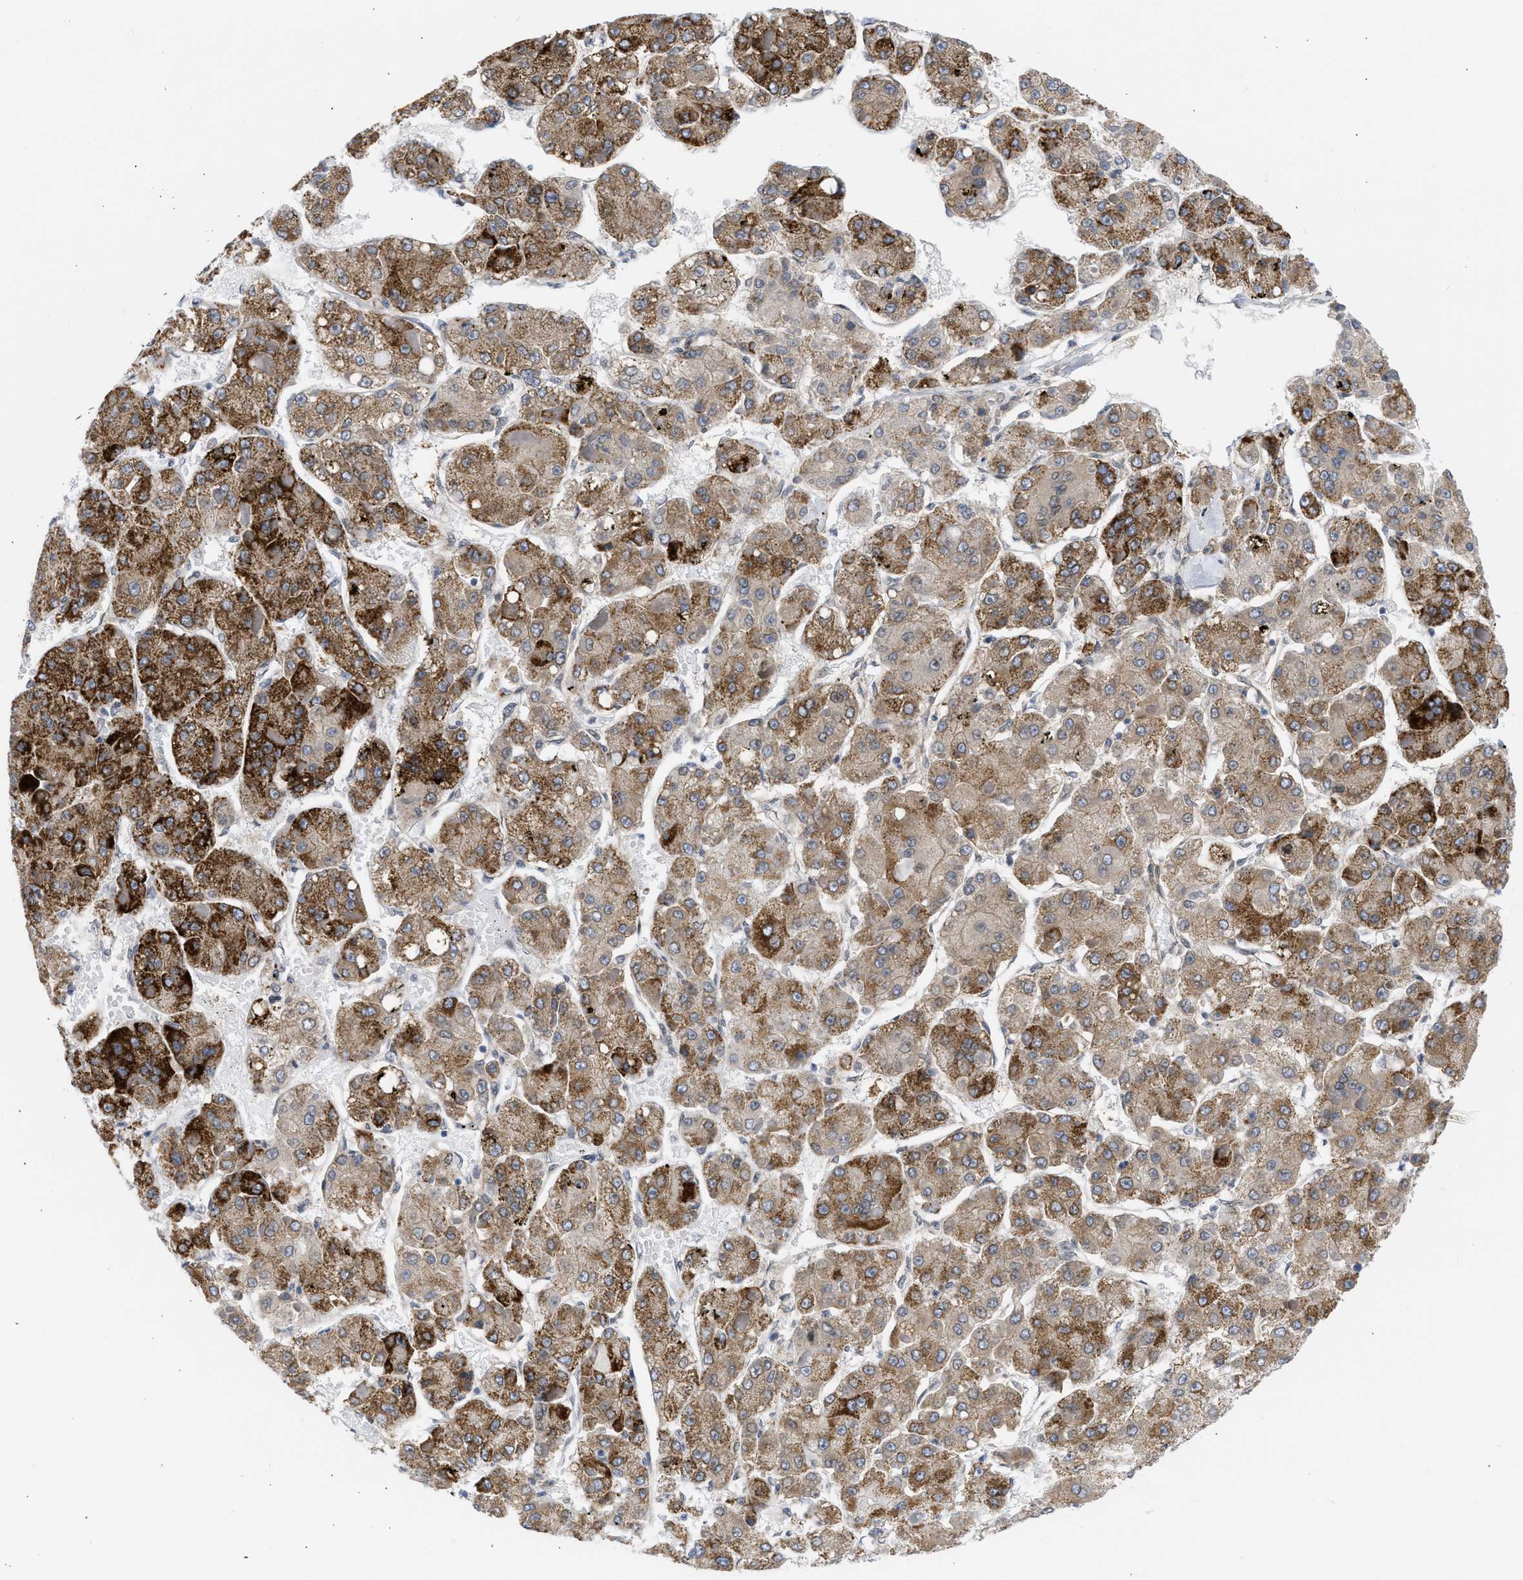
{"staining": {"intensity": "strong", "quantity": "25%-75%", "location": "cytoplasmic/membranous"}, "tissue": "liver cancer", "cell_type": "Tumor cells", "image_type": "cancer", "snomed": [{"axis": "morphology", "description": "Carcinoma, Hepatocellular, NOS"}, {"axis": "topography", "description": "Liver"}], "caption": "IHC (DAB (3,3'-diaminobenzidine)) staining of liver hepatocellular carcinoma reveals strong cytoplasmic/membranous protein expression in approximately 25%-75% of tumor cells.", "gene": "NUP35", "patient": {"sex": "female", "age": 73}}